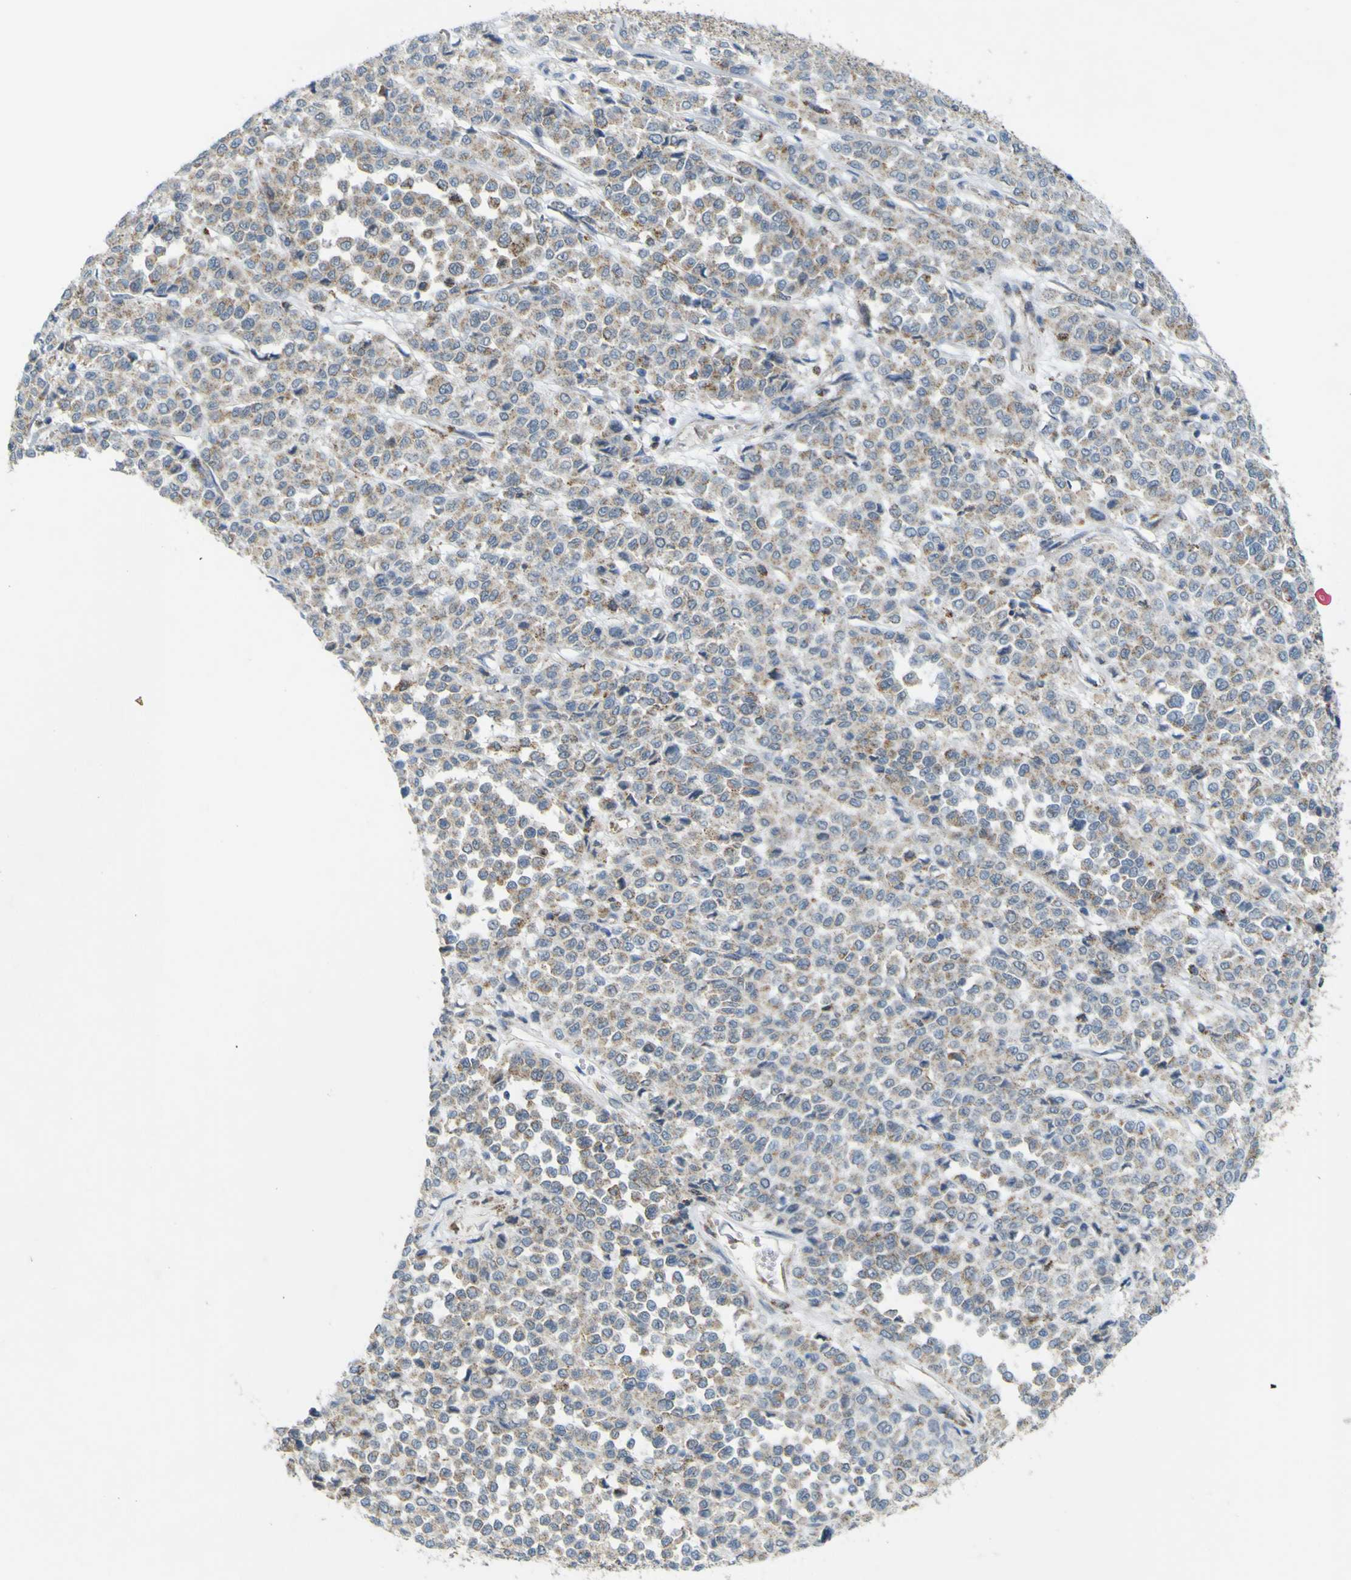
{"staining": {"intensity": "weak", "quantity": "25%-75%", "location": "cytoplasmic/membranous"}, "tissue": "melanoma", "cell_type": "Tumor cells", "image_type": "cancer", "snomed": [{"axis": "morphology", "description": "Malignant melanoma, Metastatic site"}, {"axis": "topography", "description": "Pancreas"}], "caption": "Melanoma stained with immunohistochemistry (IHC) exhibits weak cytoplasmic/membranous expression in about 25%-75% of tumor cells.", "gene": "ACBD5", "patient": {"sex": "female", "age": 30}}